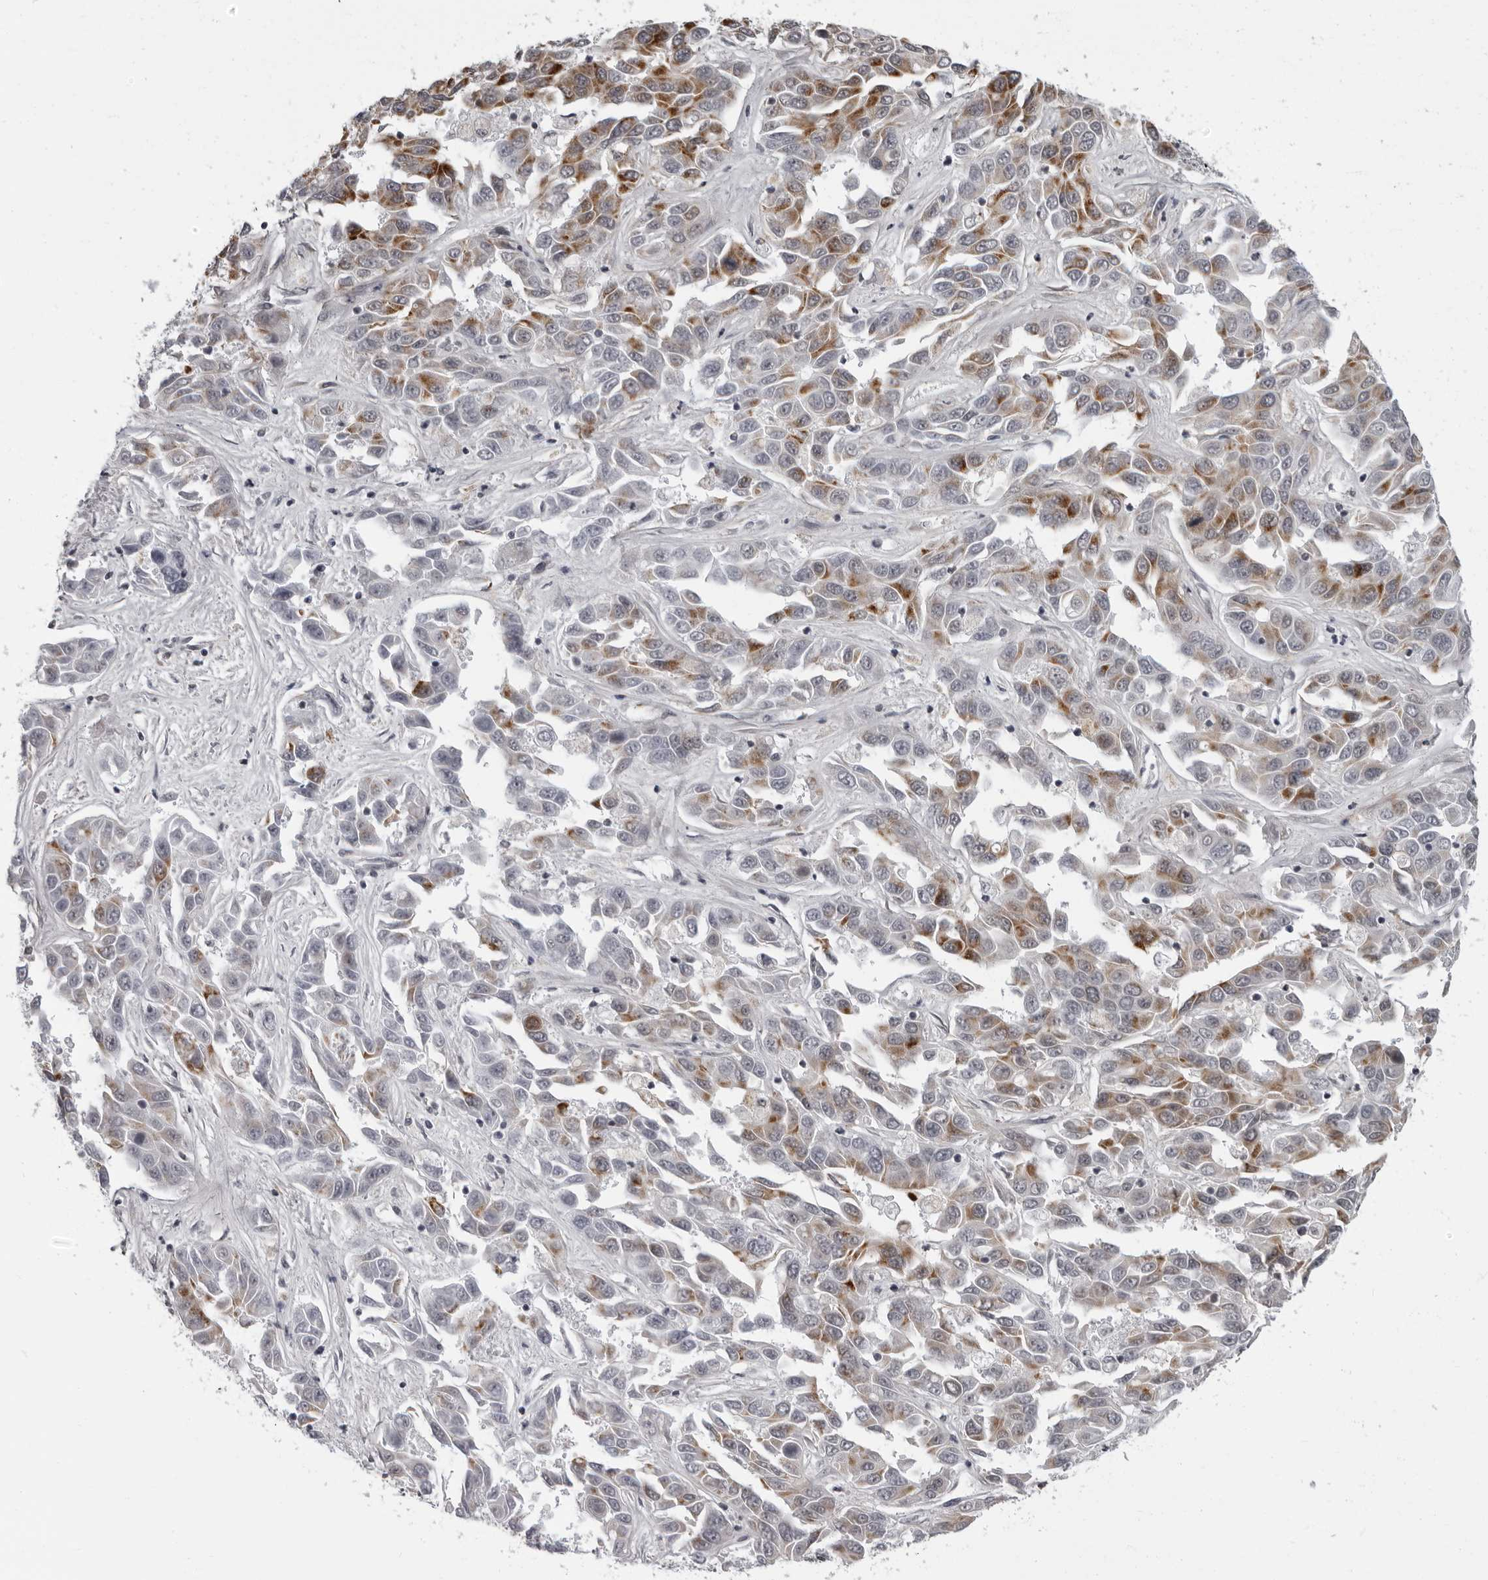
{"staining": {"intensity": "moderate", "quantity": ">75%", "location": "cytoplasmic/membranous"}, "tissue": "liver cancer", "cell_type": "Tumor cells", "image_type": "cancer", "snomed": [{"axis": "morphology", "description": "Cholangiocarcinoma"}, {"axis": "topography", "description": "Liver"}], "caption": "Human cholangiocarcinoma (liver) stained for a protein (brown) reveals moderate cytoplasmic/membranous positive staining in about >75% of tumor cells.", "gene": "RTCA", "patient": {"sex": "female", "age": 52}}